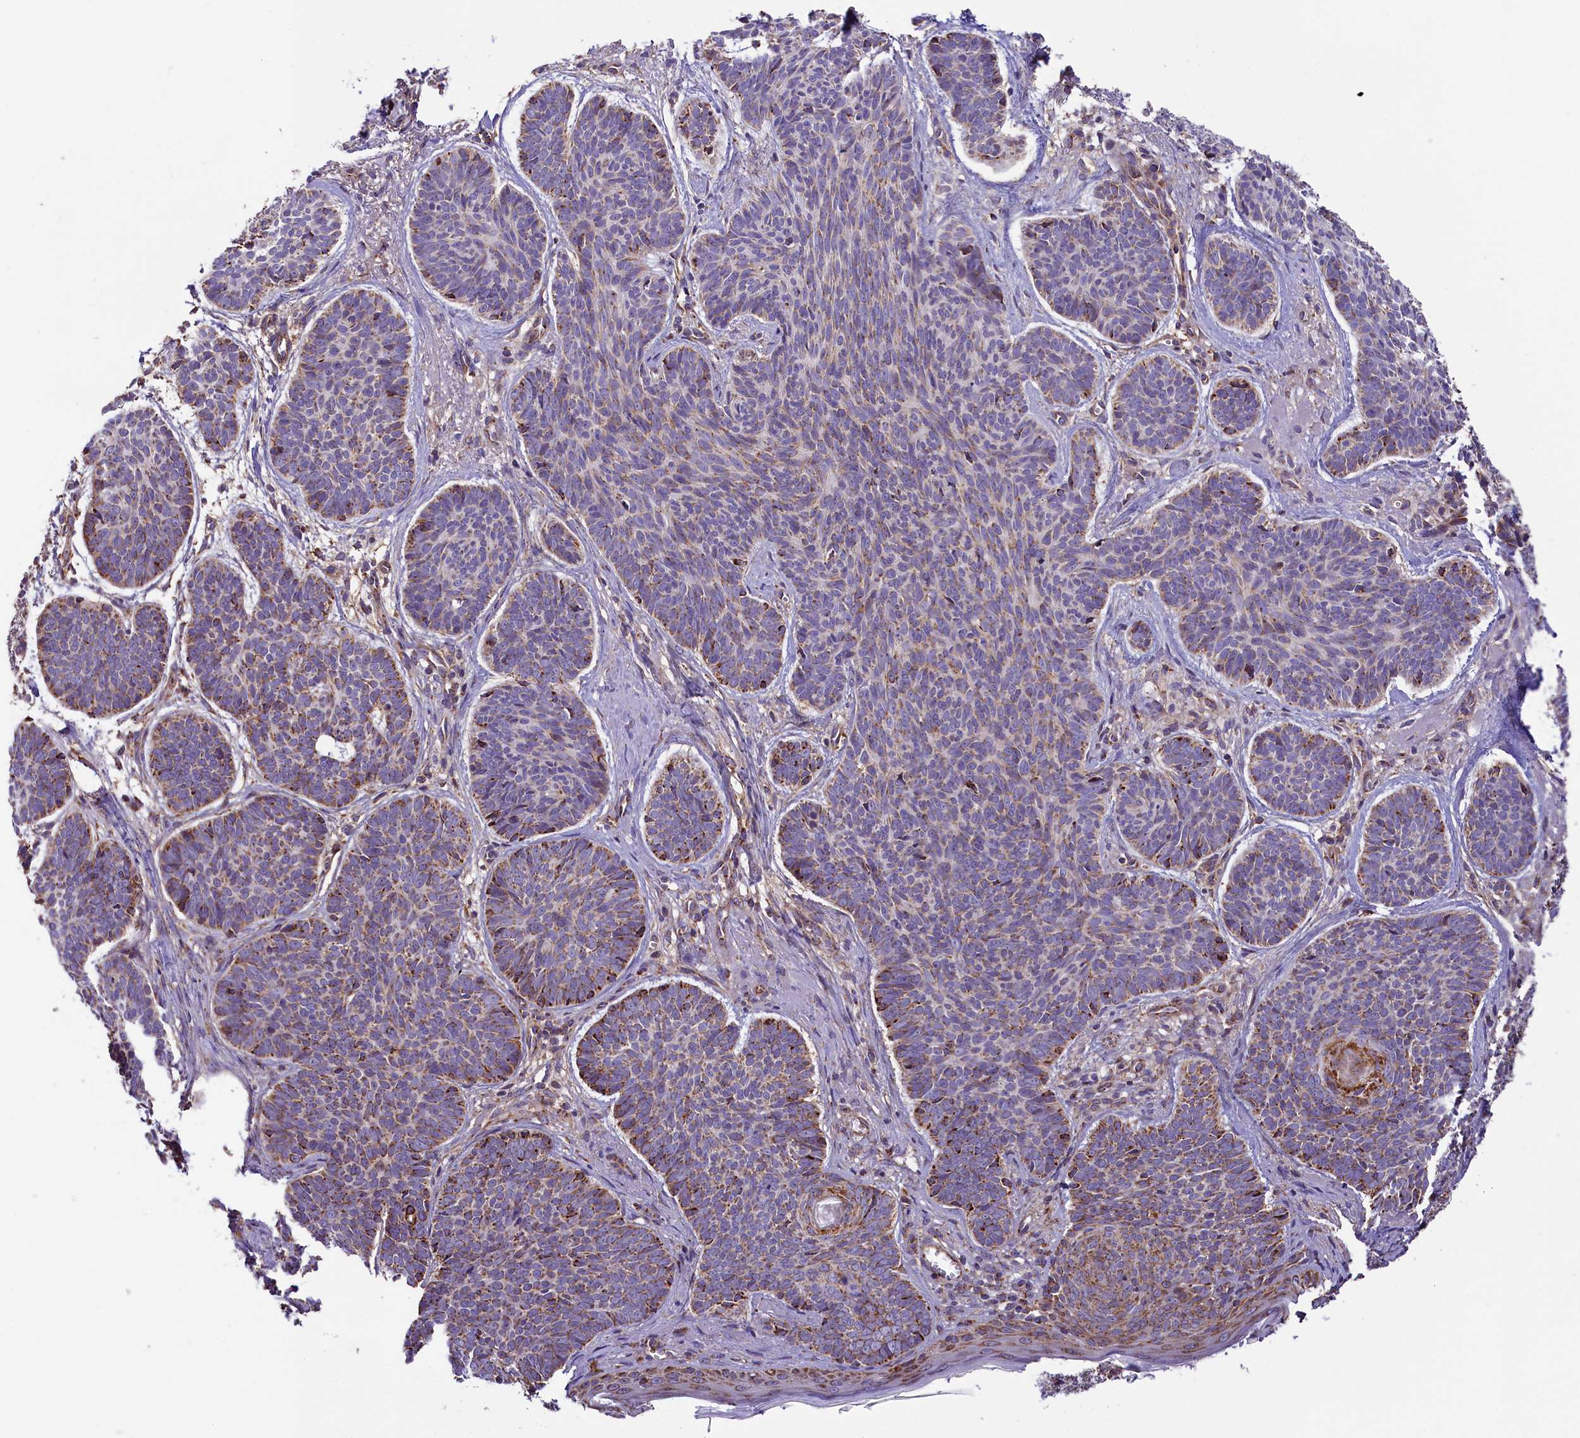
{"staining": {"intensity": "moderate", "quantity": "25%-75%", "location": "cytoplasmic/membranous"}, "tissue": "skin cancer", "cell_type": "Tumor cells", "image_type": "cancer", "snomed": [{"axis": "morphology", "description": "Basal cell carcinoma"}, {"axis": "topography", "description": "Skin"}], "caption": "Immunohistochemistry staining of skin basal cell carcinoma, which demonstrates medium levels of moderate cytoplasmic/membranous positivity in approximately 25%-75% of tumor cells indicating moderate cytoplasmic/membranous protein positivity. The staining was performed using DAB (brown) for protein detection and nuclei were counterstained in hematoxylin (blue).", "gene": "NDUFA8", "patient": {"sex": "female", "age": 74}}